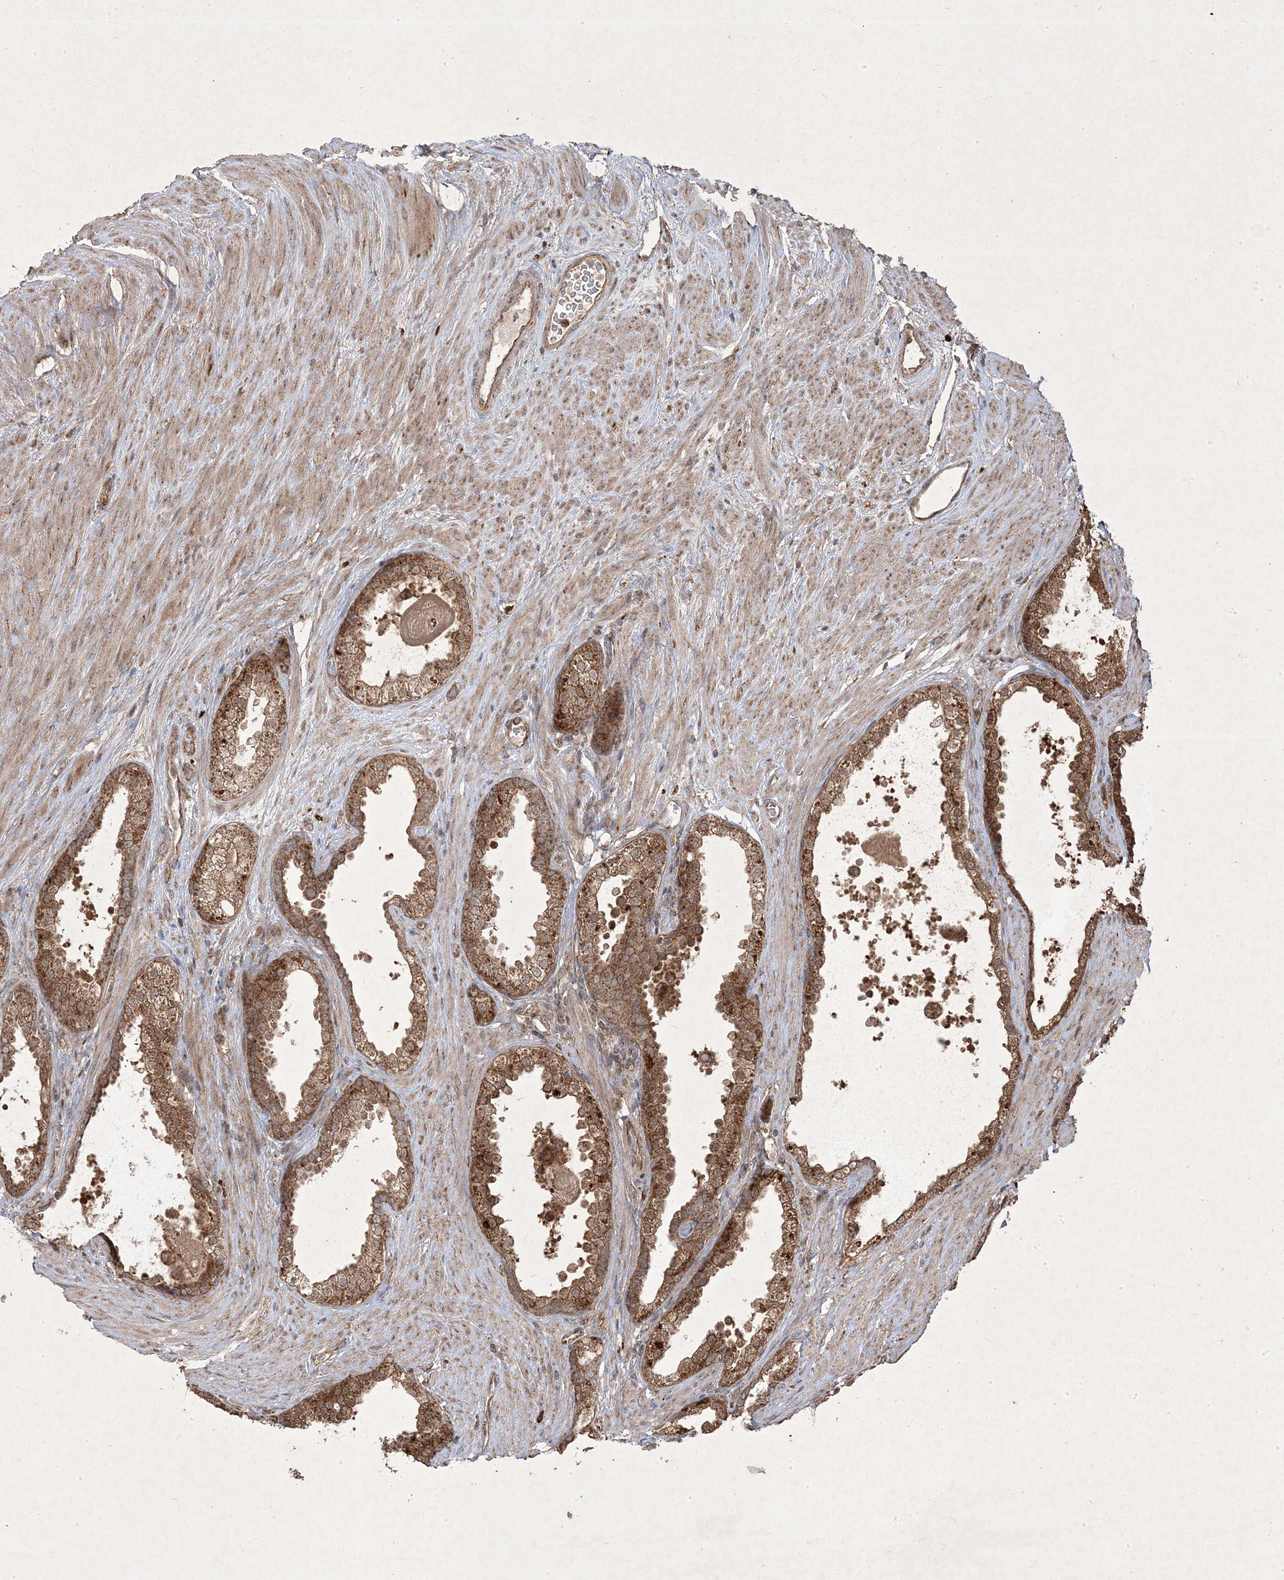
{"staining": {"intensity": "moderate", "quantity": ">75%", "location": "cytoplasmic/membranous,nuclear"}, "tissue": "prostate cancer", "cell_type": "Tumor cells", "image_type": "cancer", "snomed": [{"axis": "morphology", "description": "Adenocarcinoma, High grade"}, {"axis": "topography", "description": "Prostate"}], "caption": "High-magnification brightfield microscopy of prostate cancer (adenocarcinoma (high-grade)) stained with DAB (3,3'-diaminobenzidine) (brown) and counterstained with hematoxylin (blue). tumor cells exhibit moderate cytoplasmic/membranous and nuclear staining is seen in about>75% of cells.", "gene": "PLEKHM2", "patient": {"sex": "male", "age": 70}}